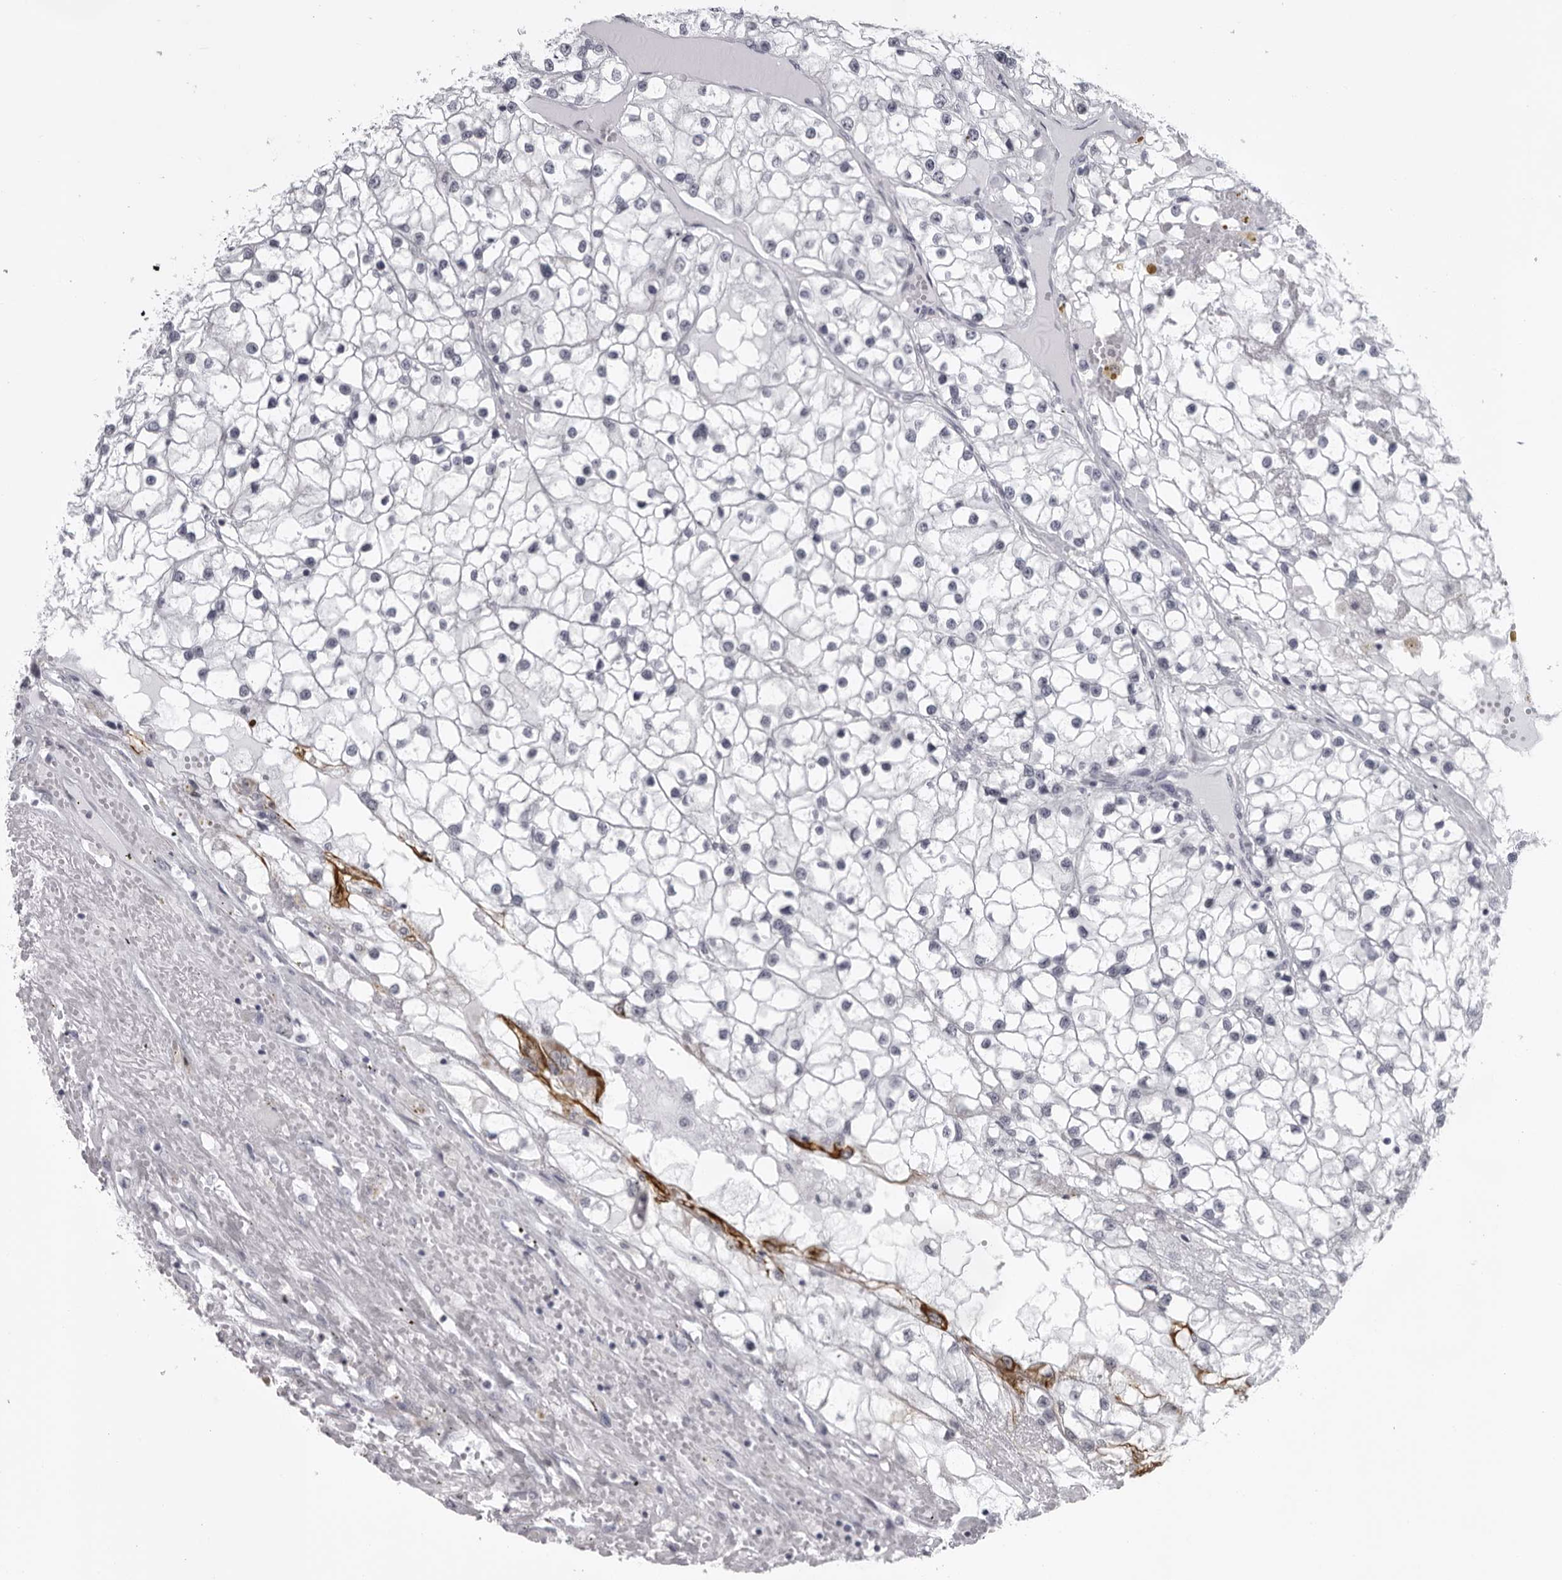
{"staining": {"intensity": "strong", "quantity": "<25%", "location": "cytoplasmic/membranous"}, "tissue": "renal cancer", "cell_type": "Tumor cells", "image_type": "cancer", "snomed": [{"axis": "morphology", "description": "Adenocarcinoma, NOS"}, {"axis": "topography", "description": "Kidney"}], "caption": "IHC of human renal cancer (adenocarcinoma) reveals medium levels of strong cytoplasmic/membranous positivity in about <25% of tumor cells.", "gene": "UROD", "patient": {"sex": "male", "age": 68}}